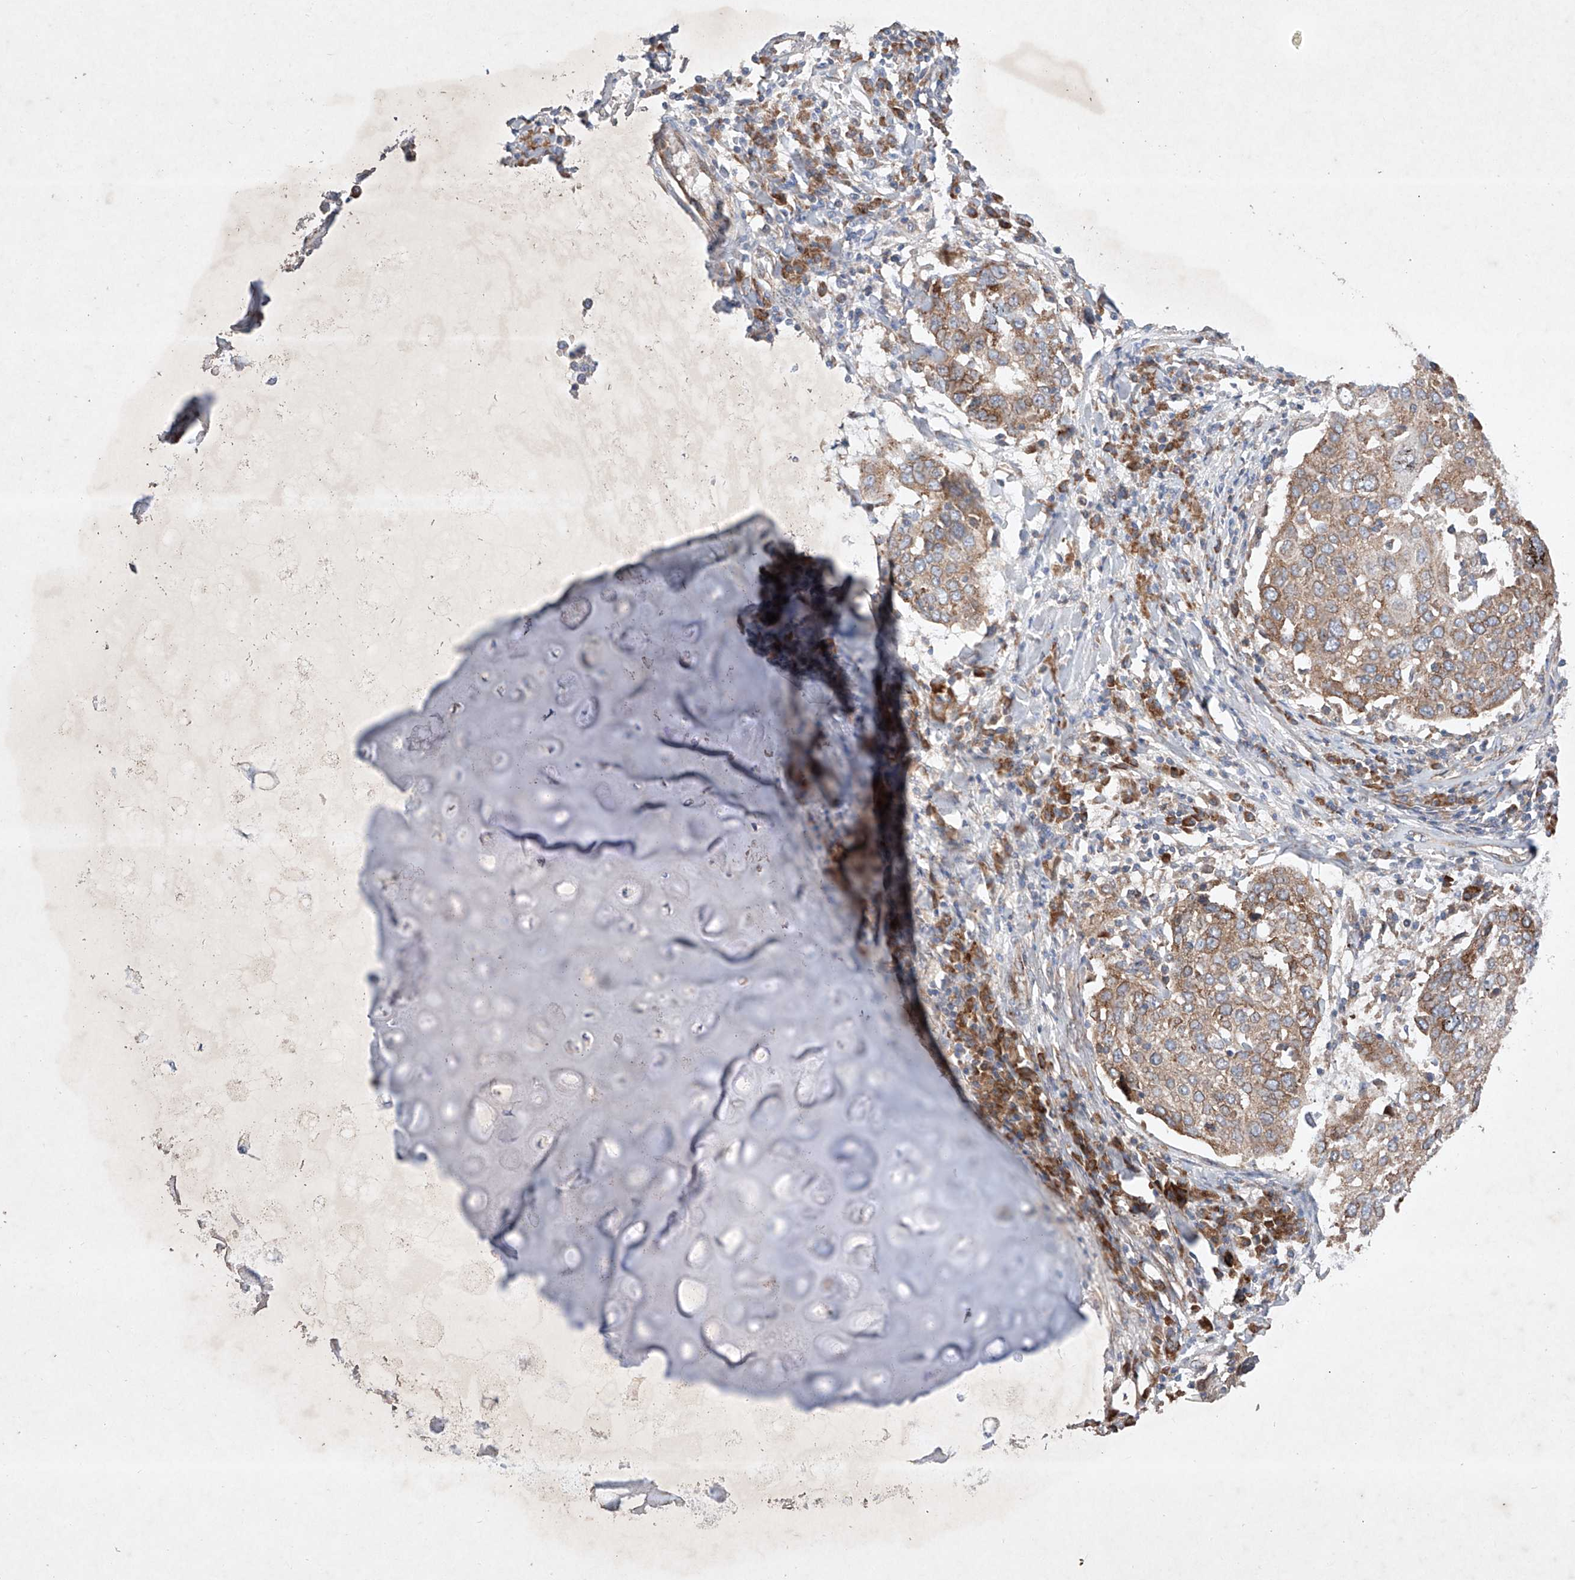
{"staining": {"intensity": "moderate", "quantity": ">75%", "location": "cytoplasmic/membranous"}, "tissue": "lung cancer", "cell_type": "Tumor cells", "image_type": "cancer", "snomed": [{"axis": "morphology", "description": "Squamous cell carcinoma, NOS"}, {"axis": "topography", "description": "Lung"}], "caption": "This photomicrograph shows IHC staining of human lung cancer, with medium moderate cytoplasmic/membranous staining in approximately >75% of tumor cells.", "gene": "FASTK", "patient": {"sex": "male", "age": 65}}